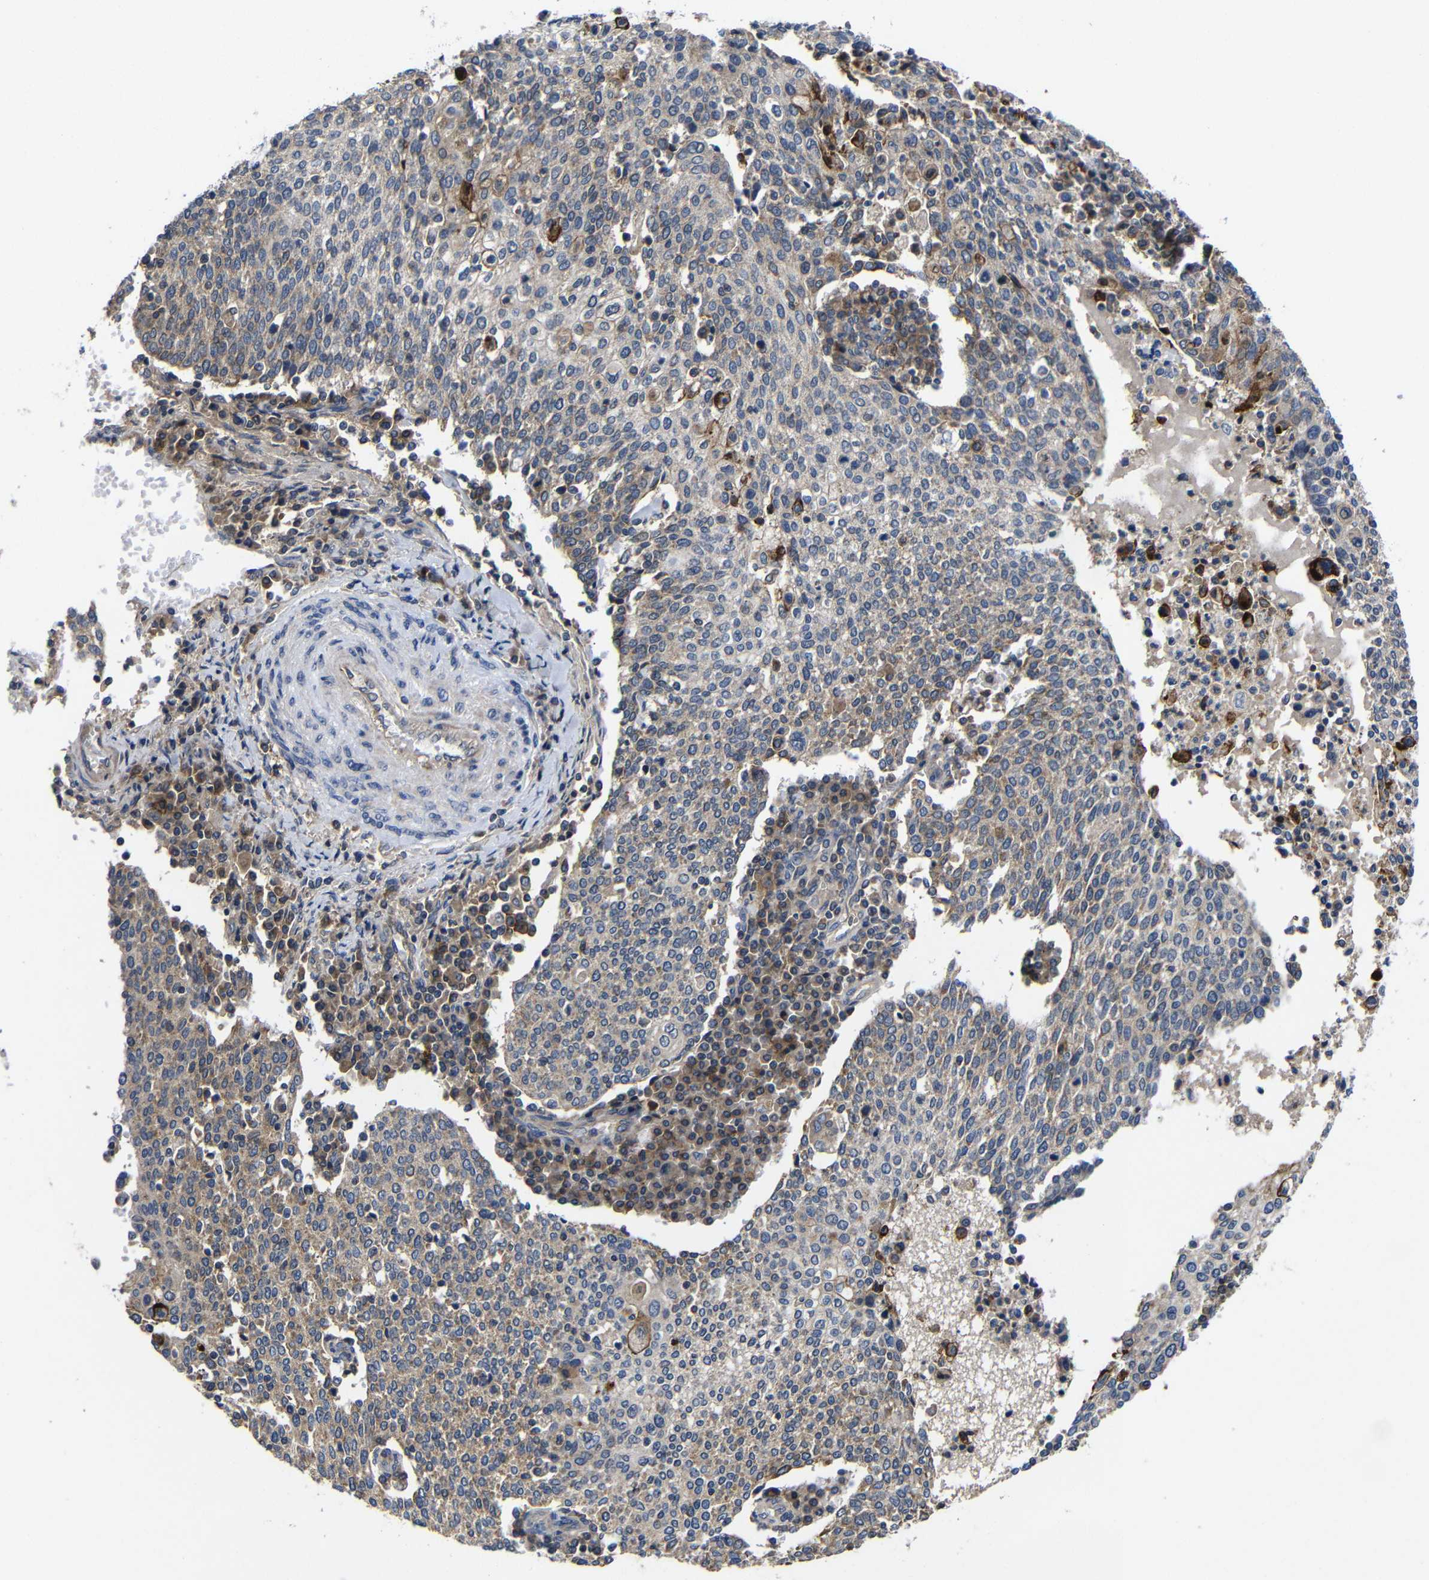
{"staining": {"intensity": "moderate", "quantity": "25%-75%", "location": "cytoplasmic/membranous"}, "tissue": "cervical cancer", "cell_type": "Tumor cells", "image_type": "cancer", "snomed": [{"axis": "morphology", "description": "Squamous cell carcinoma, NOS"}, {"axis": "topography", "description": "Cervix"}], "caption": "About 25%-75% of tumor cells in cervical cancer (squamous cell carcinoma) reveal moderate cytoplasmic/membranous protein staining as visualized by brown immunohistochemical staining.", "gene": "LPAR5", "patient": {"sex": "female", "age": 40}}